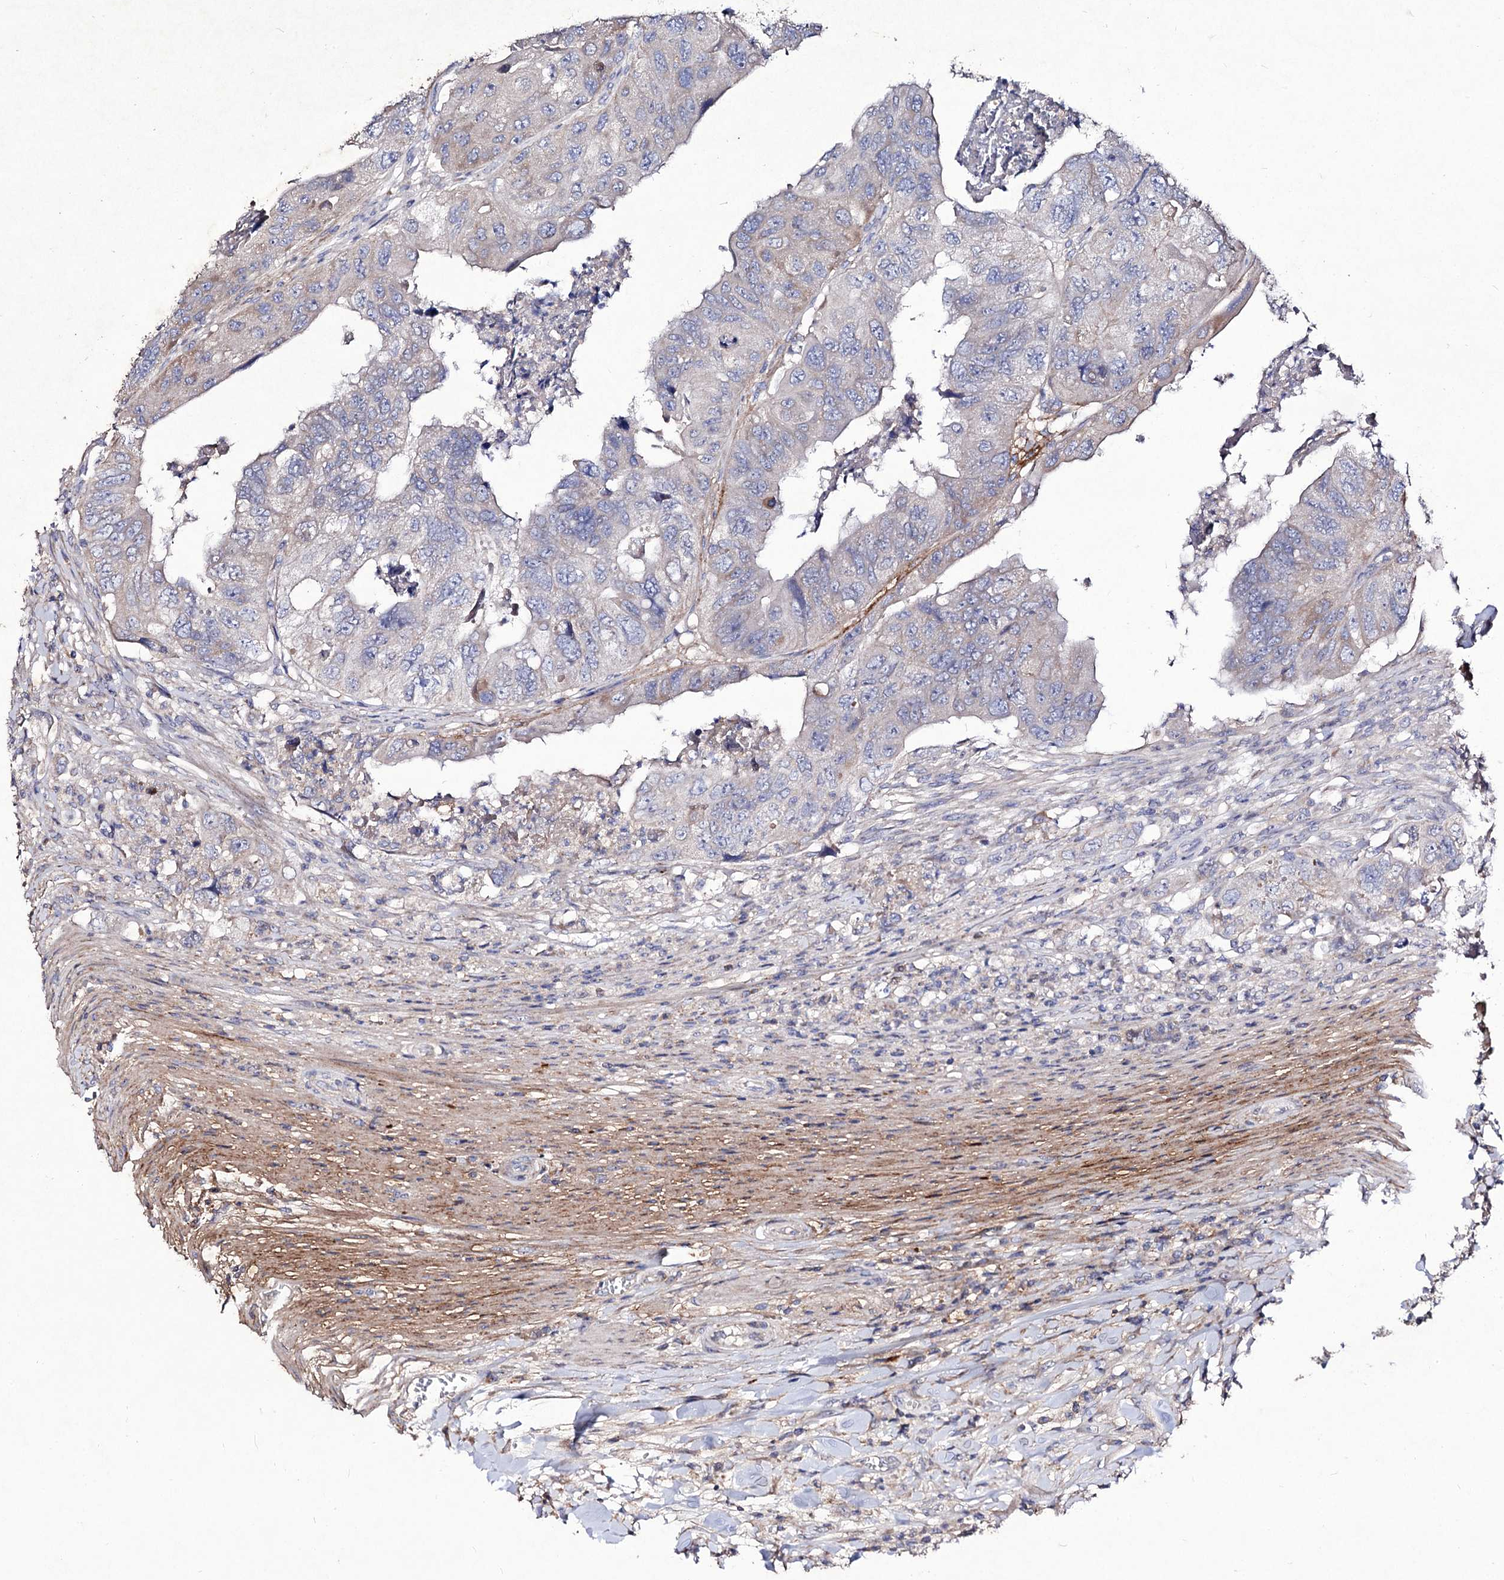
{"staining": {"intensity": "negative", "quantity": "none", "location": "none"}, "tissue": "colorectal cancer", "cell_type": "Tumor cells", "image_type": "cancer", "snomed": [{"axis": "morphology", "description": "Adenocarcinoma, NOS"}, {"axis": "topography", "description": "Rectum"}], "caption": "There is no significant expression in tumor cells of colorectal adenocarcinoma.", "gene": "MYO1H", "patient": {"sex": "male", "age": 63}}